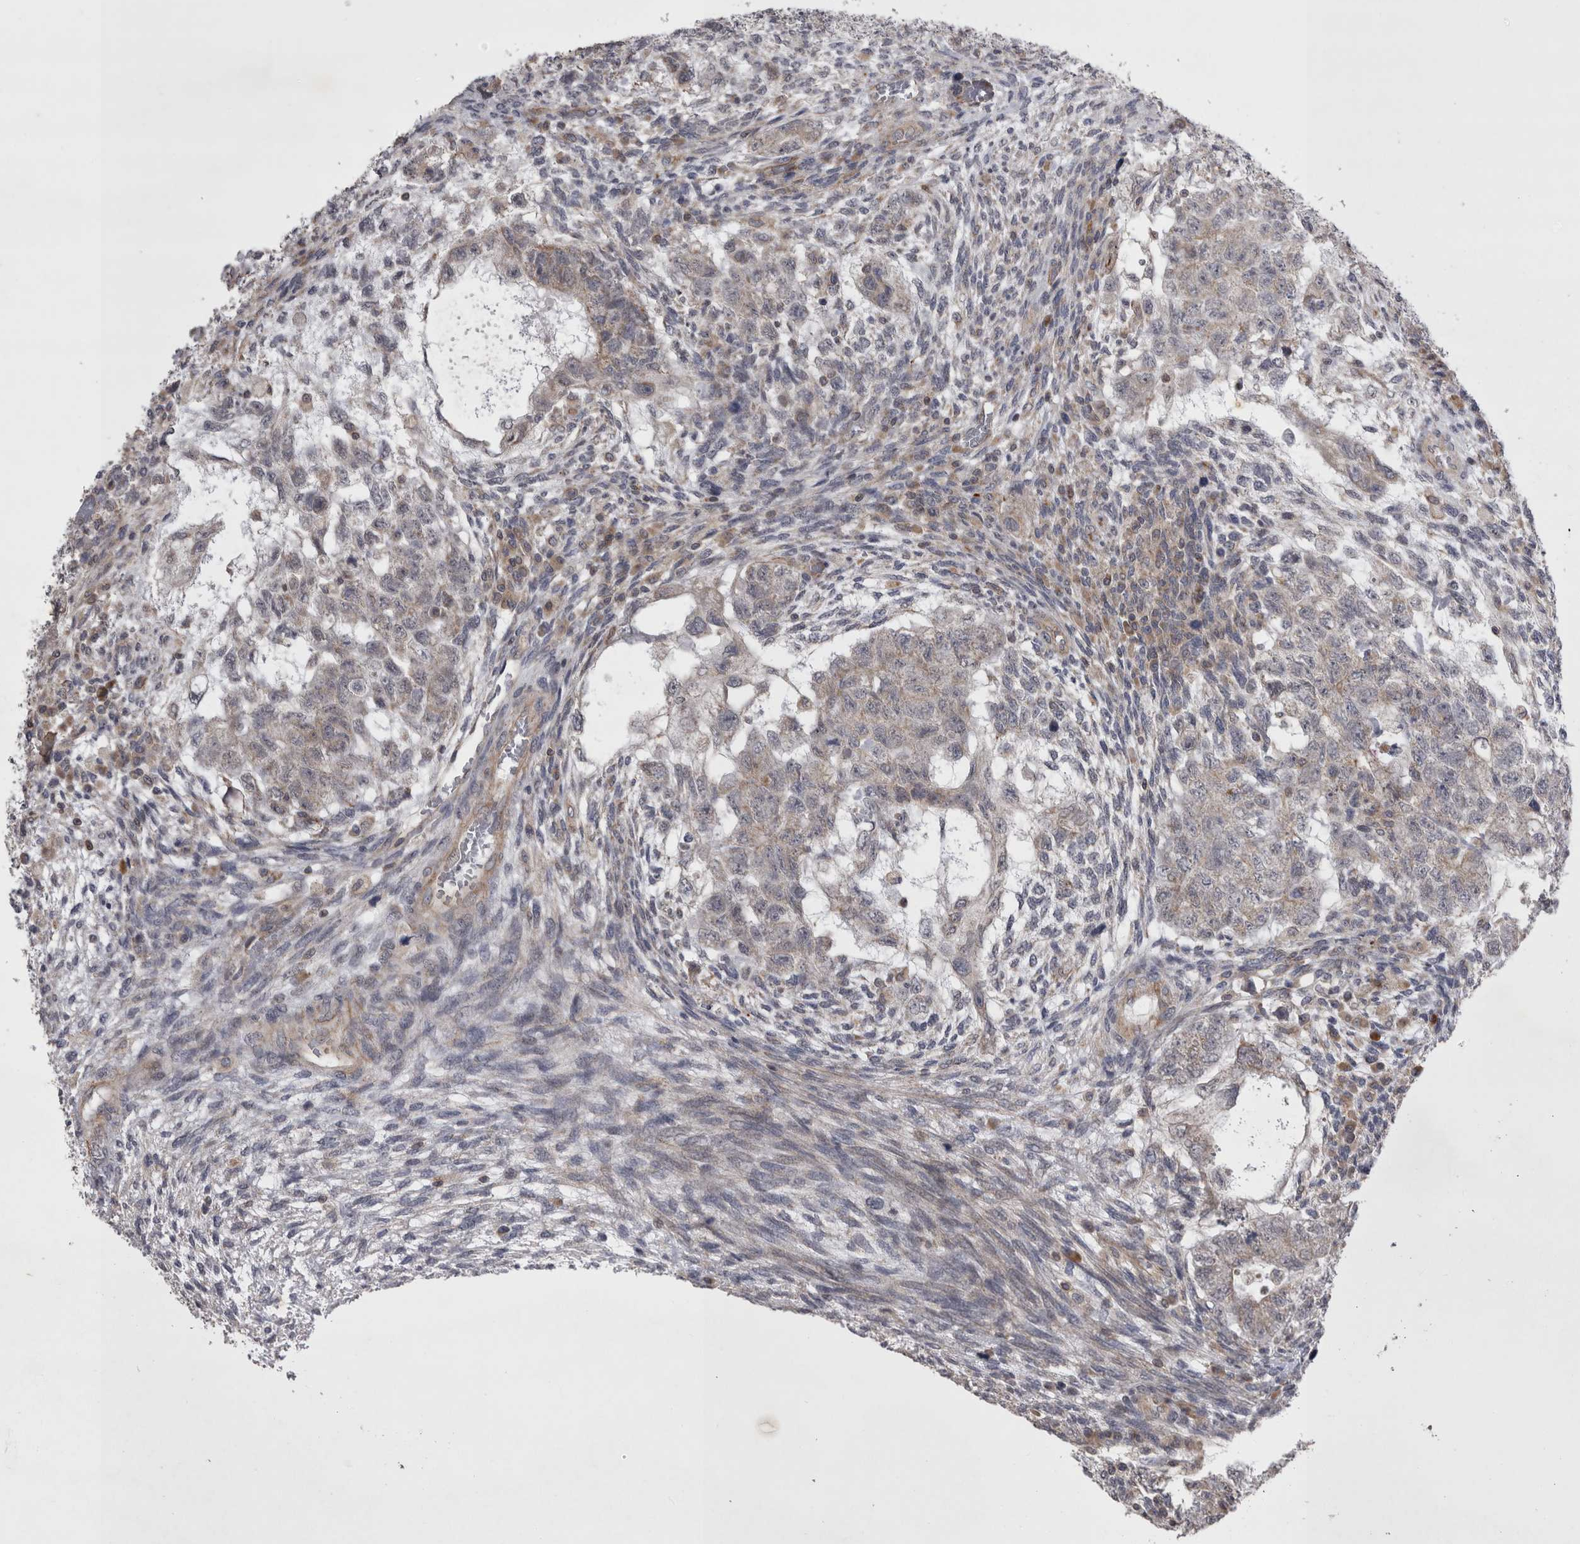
{"staining": {"intensity": "weak", "quantity": "<25%", "location": "cytoplasmic/membranous"}, "tissue": "testis cancer", "cell_type": "Tumor cells", "image_type": "cancer", "snomed": [{"axis": "morphology", "description": "Normal tissue, NOS"}, {"axis": "morphology", "description": "Carcinoma, Embryonal, NOS"}, {"axis": "topography", "description": "Testis"}], "caption": "Immunohistochemical staining of testis cancer displays no significant staining in tumor cells.", "gene": "TSPOAP1", "patient": {"sex": "male", "age": 36}}